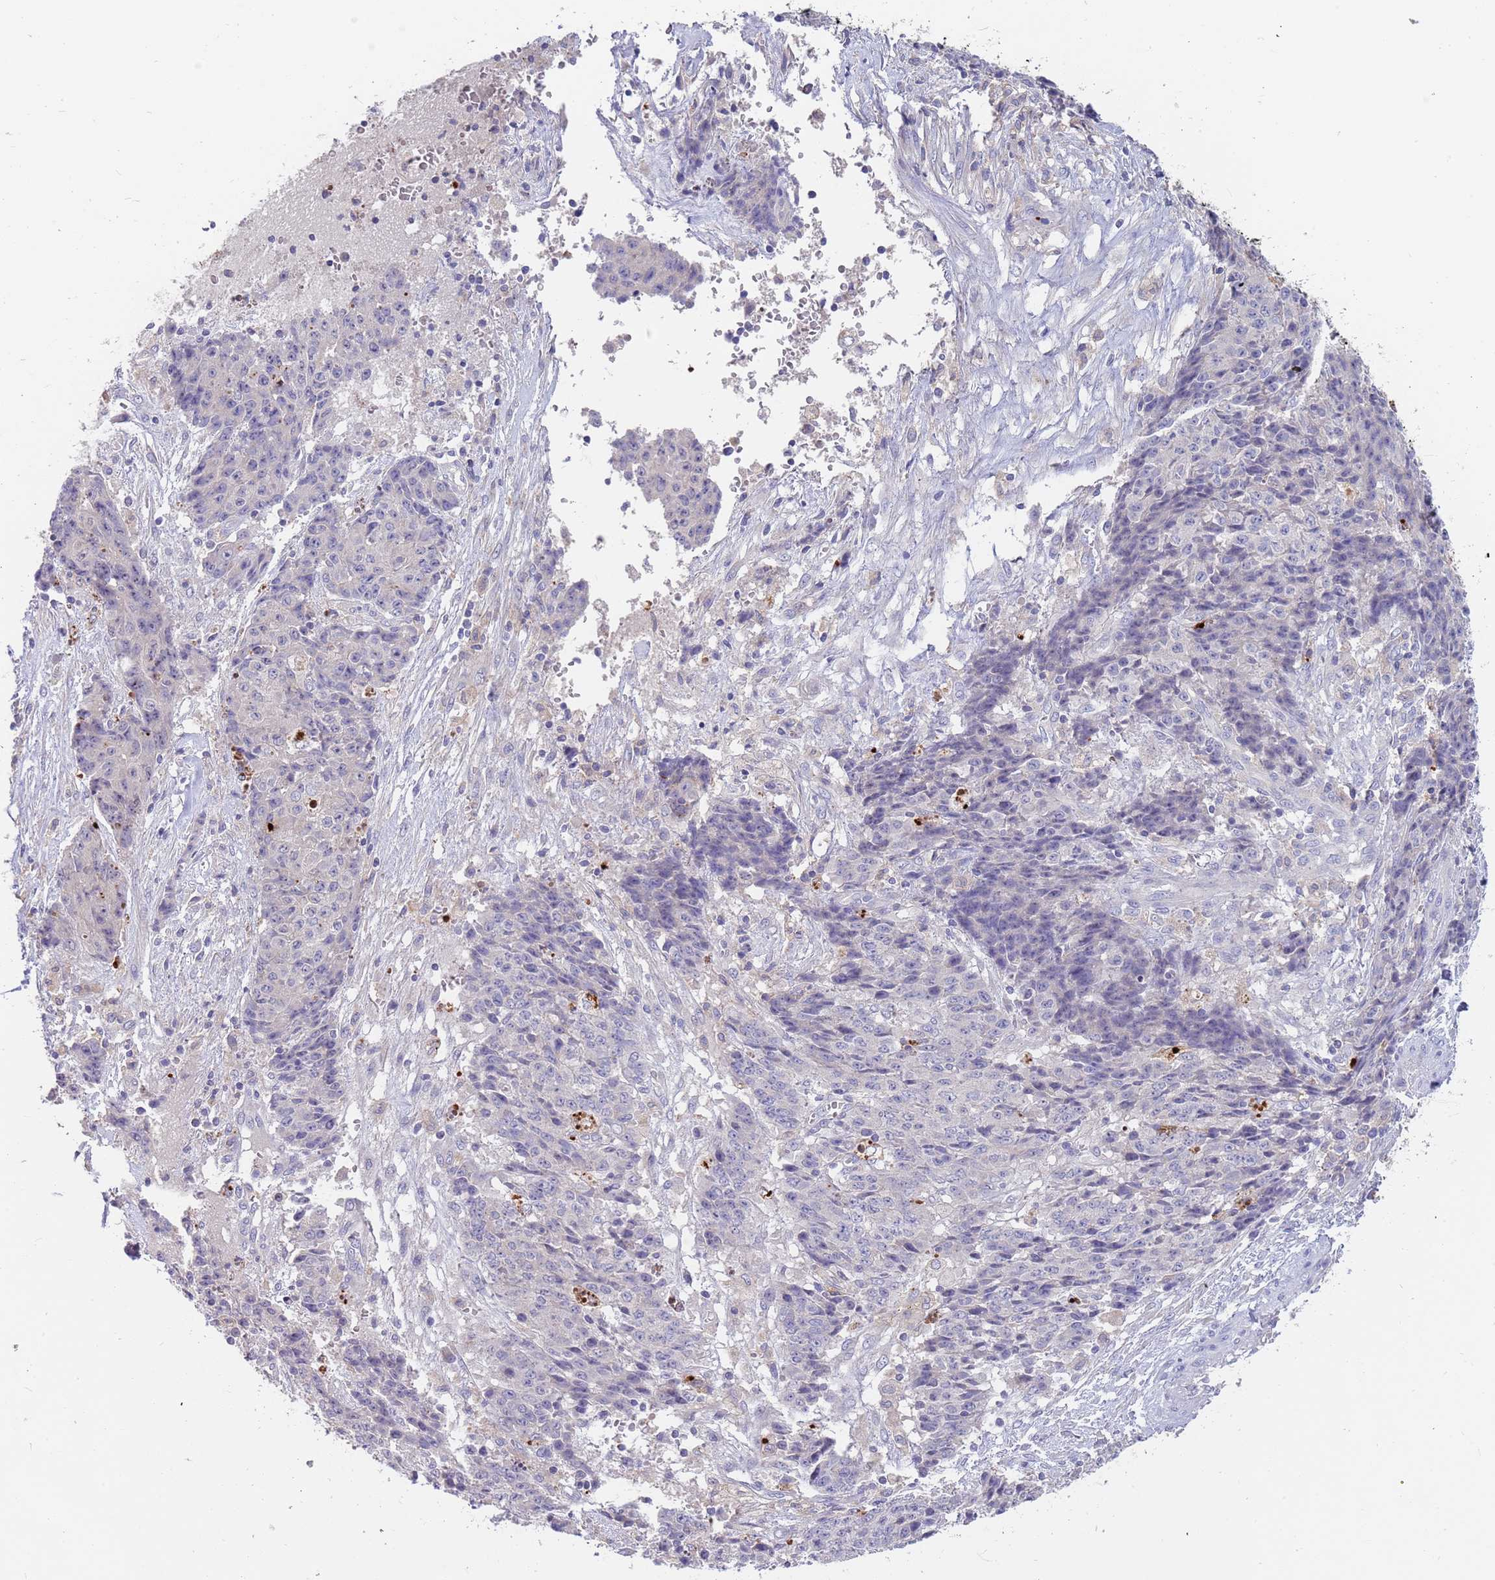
{"staining": {"intensity": "negative", "quantity": "none", "location": "none"}, "tissue": "ovarian cancer", "cell_type": "Tumor cells", "image_type": "cancer", "snomed": [{"axis": "morphology", "description": "Carcinoma, endometroid"}, {"axis": "topography", "description": "Ovary"}], "caption": "This is an immunohistochemistry (IHC) micrograph of human ovarian endometroid carcinoma. There is no positivity in tumor cells.", "gene": "BORCS5", "patient": {"sex": "female", "age": 42}}